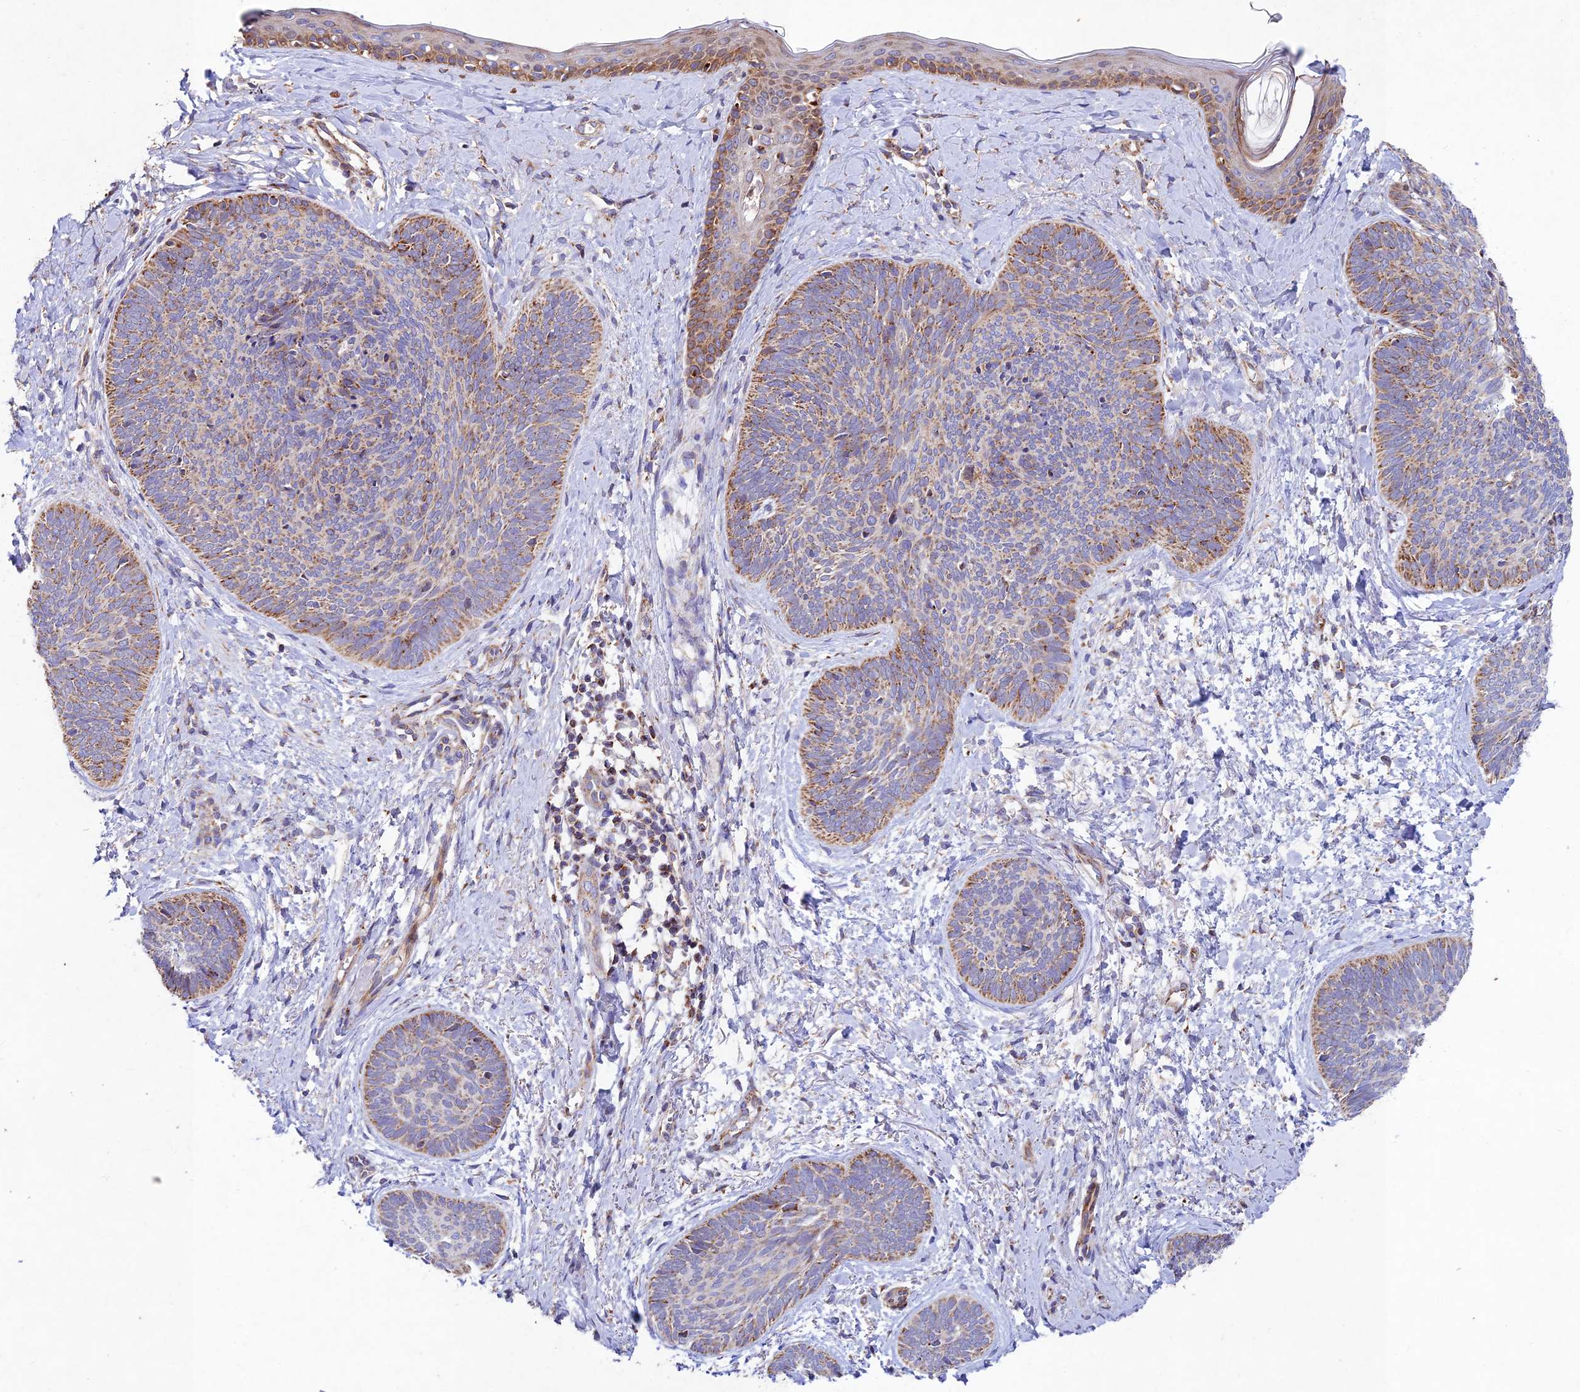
{"staining": {"intensity": "moderate", "quantity": "25%-75%", "location": "cytoplasmic/membranous"}, "tissue": "skin cancer", "cell_type": "Tumor cells", "image_type": "cancer", "snomed": [{"axis": "morphology", "description": "Basal cell carcinoma"}, {"axis": "topography", "description": "Skin"}], "caption": "Protein expression analysis of human skin basal cell carcinoma reveals moderate cytoplasmic/membranous staining in about 25%-75% of tumor cells. The staining is performed using DAB brown chromogen to label protein expression. The nuclei are counter-stained blue using hematoxylin.", "gene": "KHDC3L", "patient": {"sex": "female", "age": 81}}